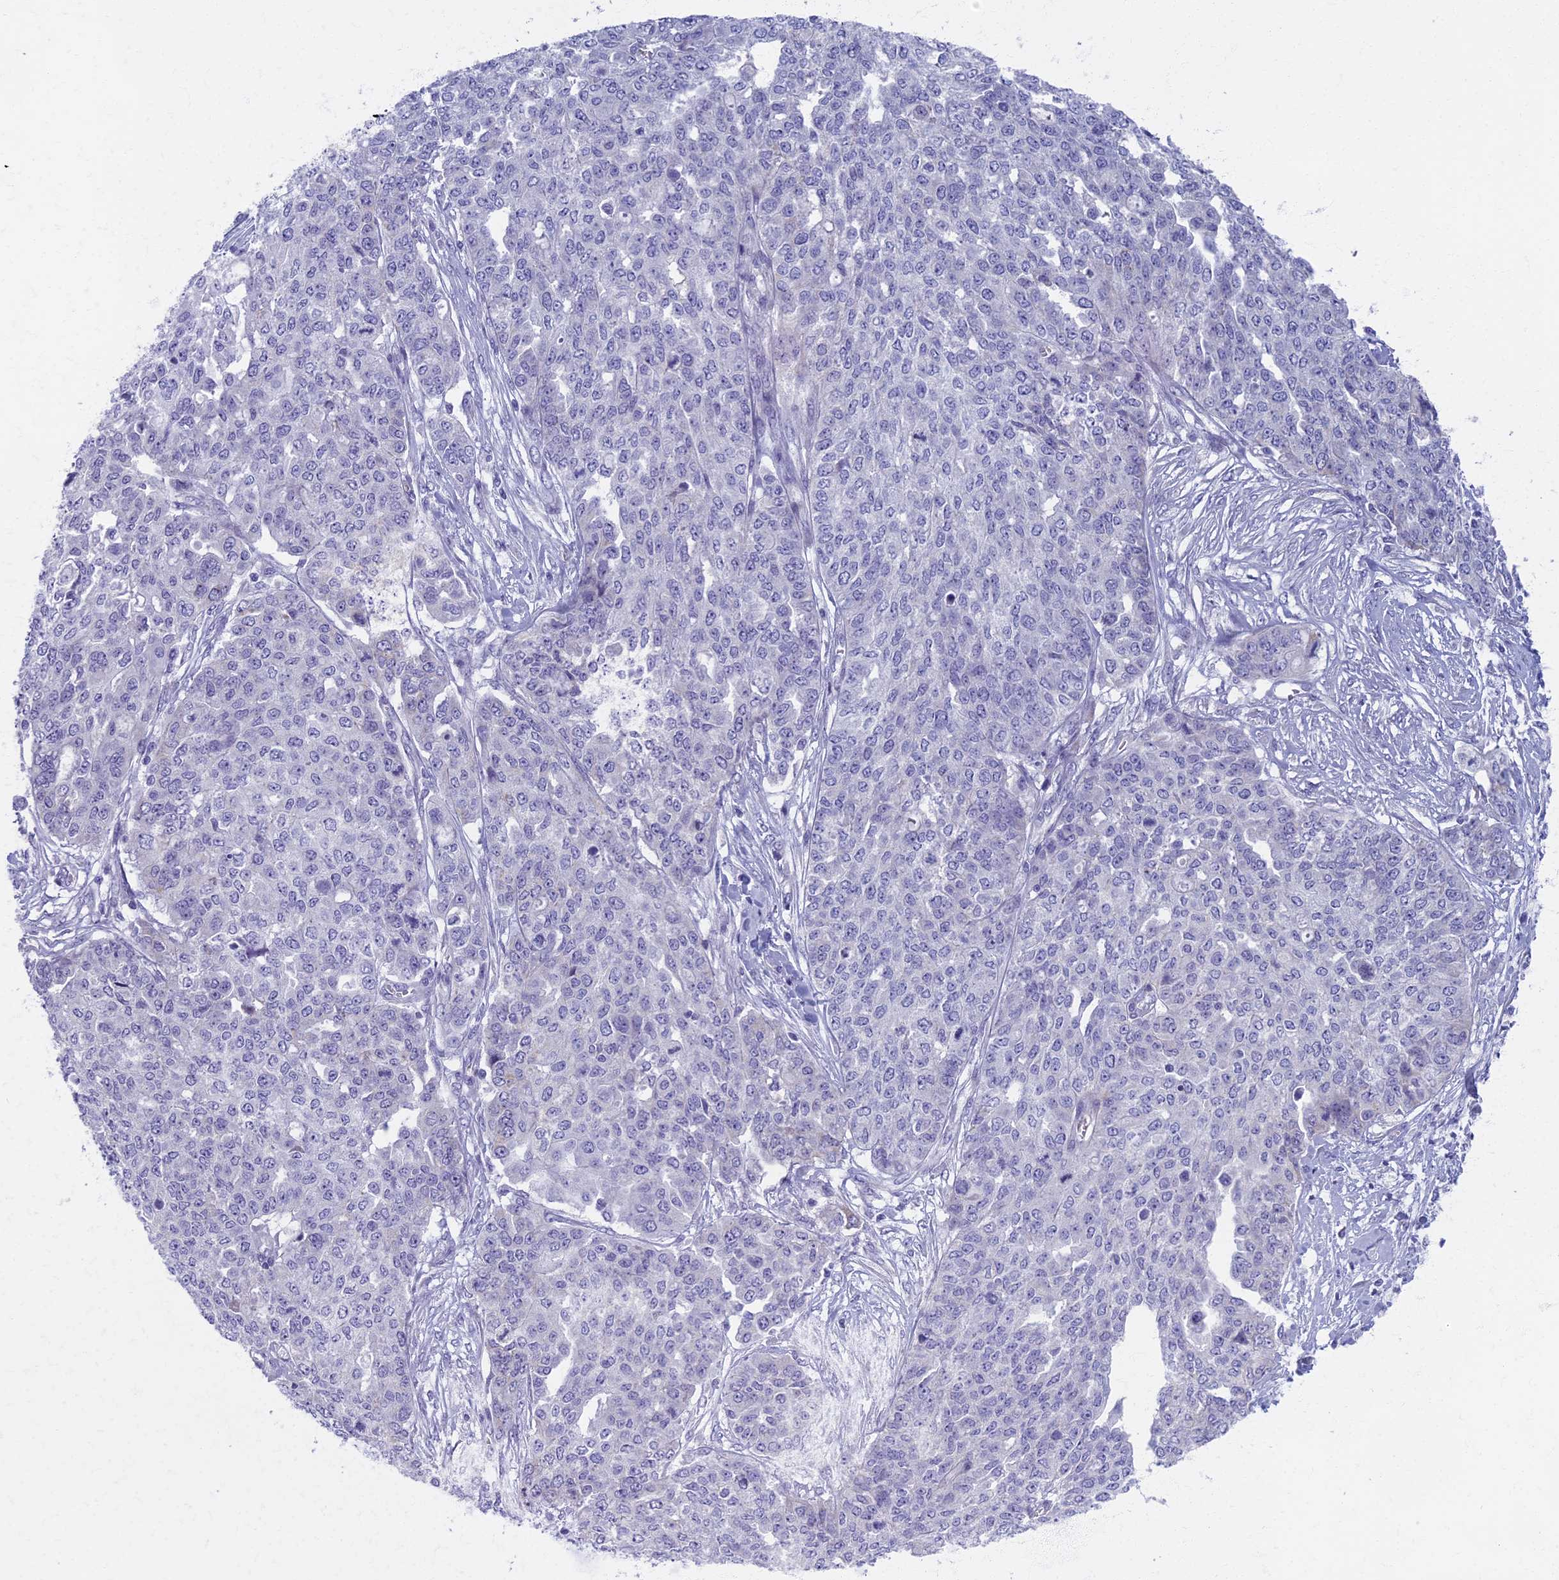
{"staining": {"intensity": "negative", "quantity": "none", "location": "none"}, "tissue": "ovarian cancer", "cell_type": "Tumor cells", "image_type": "cancer", "snomed": [{"axis": "morphology", "description": "Cystadenocarcinoma, serous, NOS"}, {"axis": "topography", "description": "Soft tissue"}, {"axis": "topography", "description": "Ovary"}], "caption": "There is no significant expression in tumor cells of serous cystadenocarcinoma (ovarian). Nuclei are stained in blue.", "gene": "AP4E1", "patient": {"sex": "female", "age": 57}}